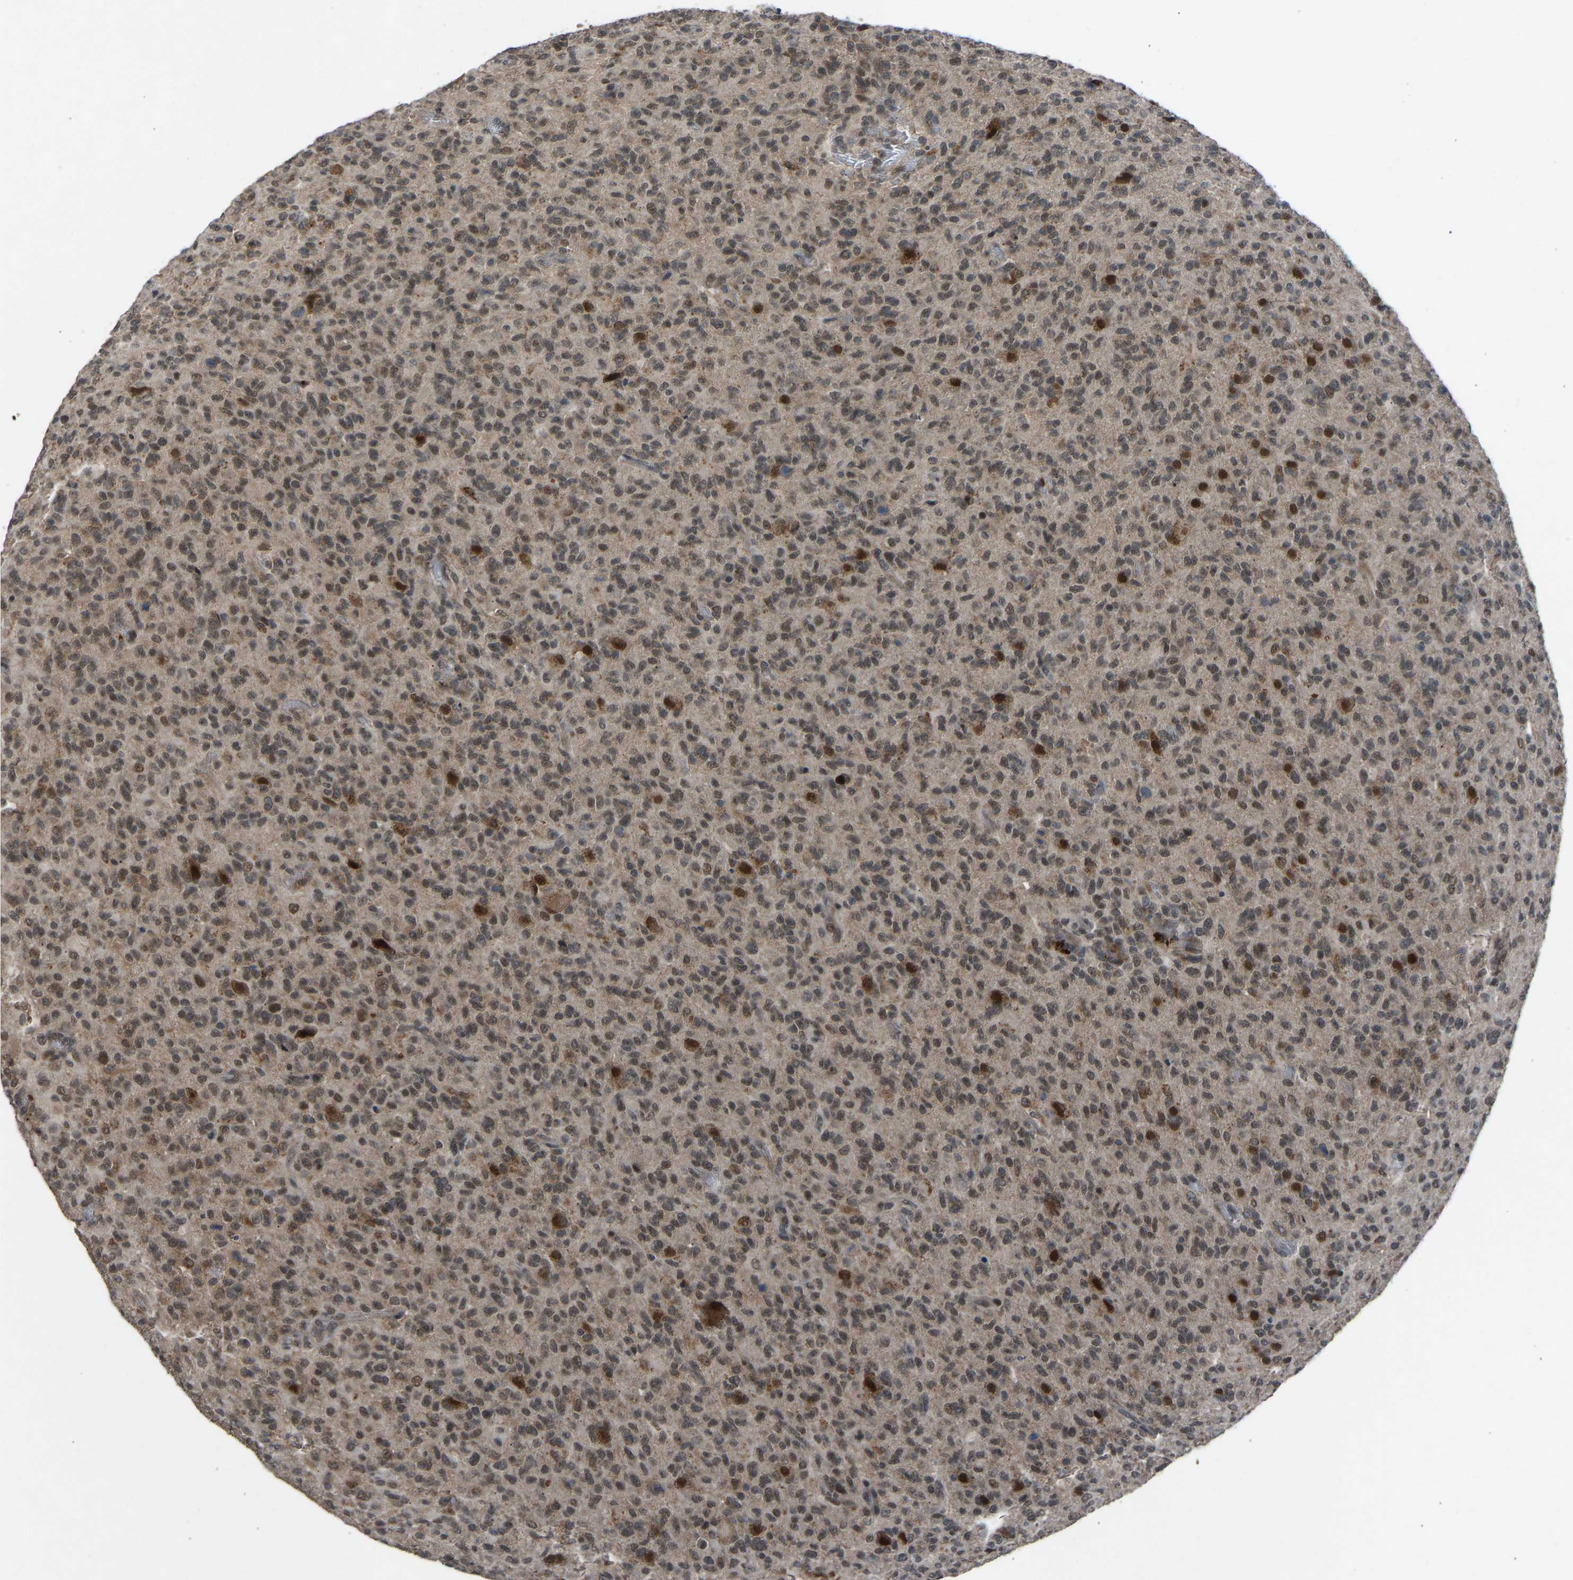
{"staining": {"intensity": "moderate", "quantity": ">75%", "location": "cytoplasmic/membranous,nuclear"}, "tissue": "glioma", "cell_type": "Tumor cells", "image_type": "cancer", "snomed": [{"axis": "morphology", "description": "Glioma, malignant, High grade"}, {"axis": "topography", "description": "Brain"}], "caption": "Glioma stained with a protein marker displays moderate staining in tumor cells.", "gene": "SLC43A1", "patient": {"sex": "male", "age": 71}}